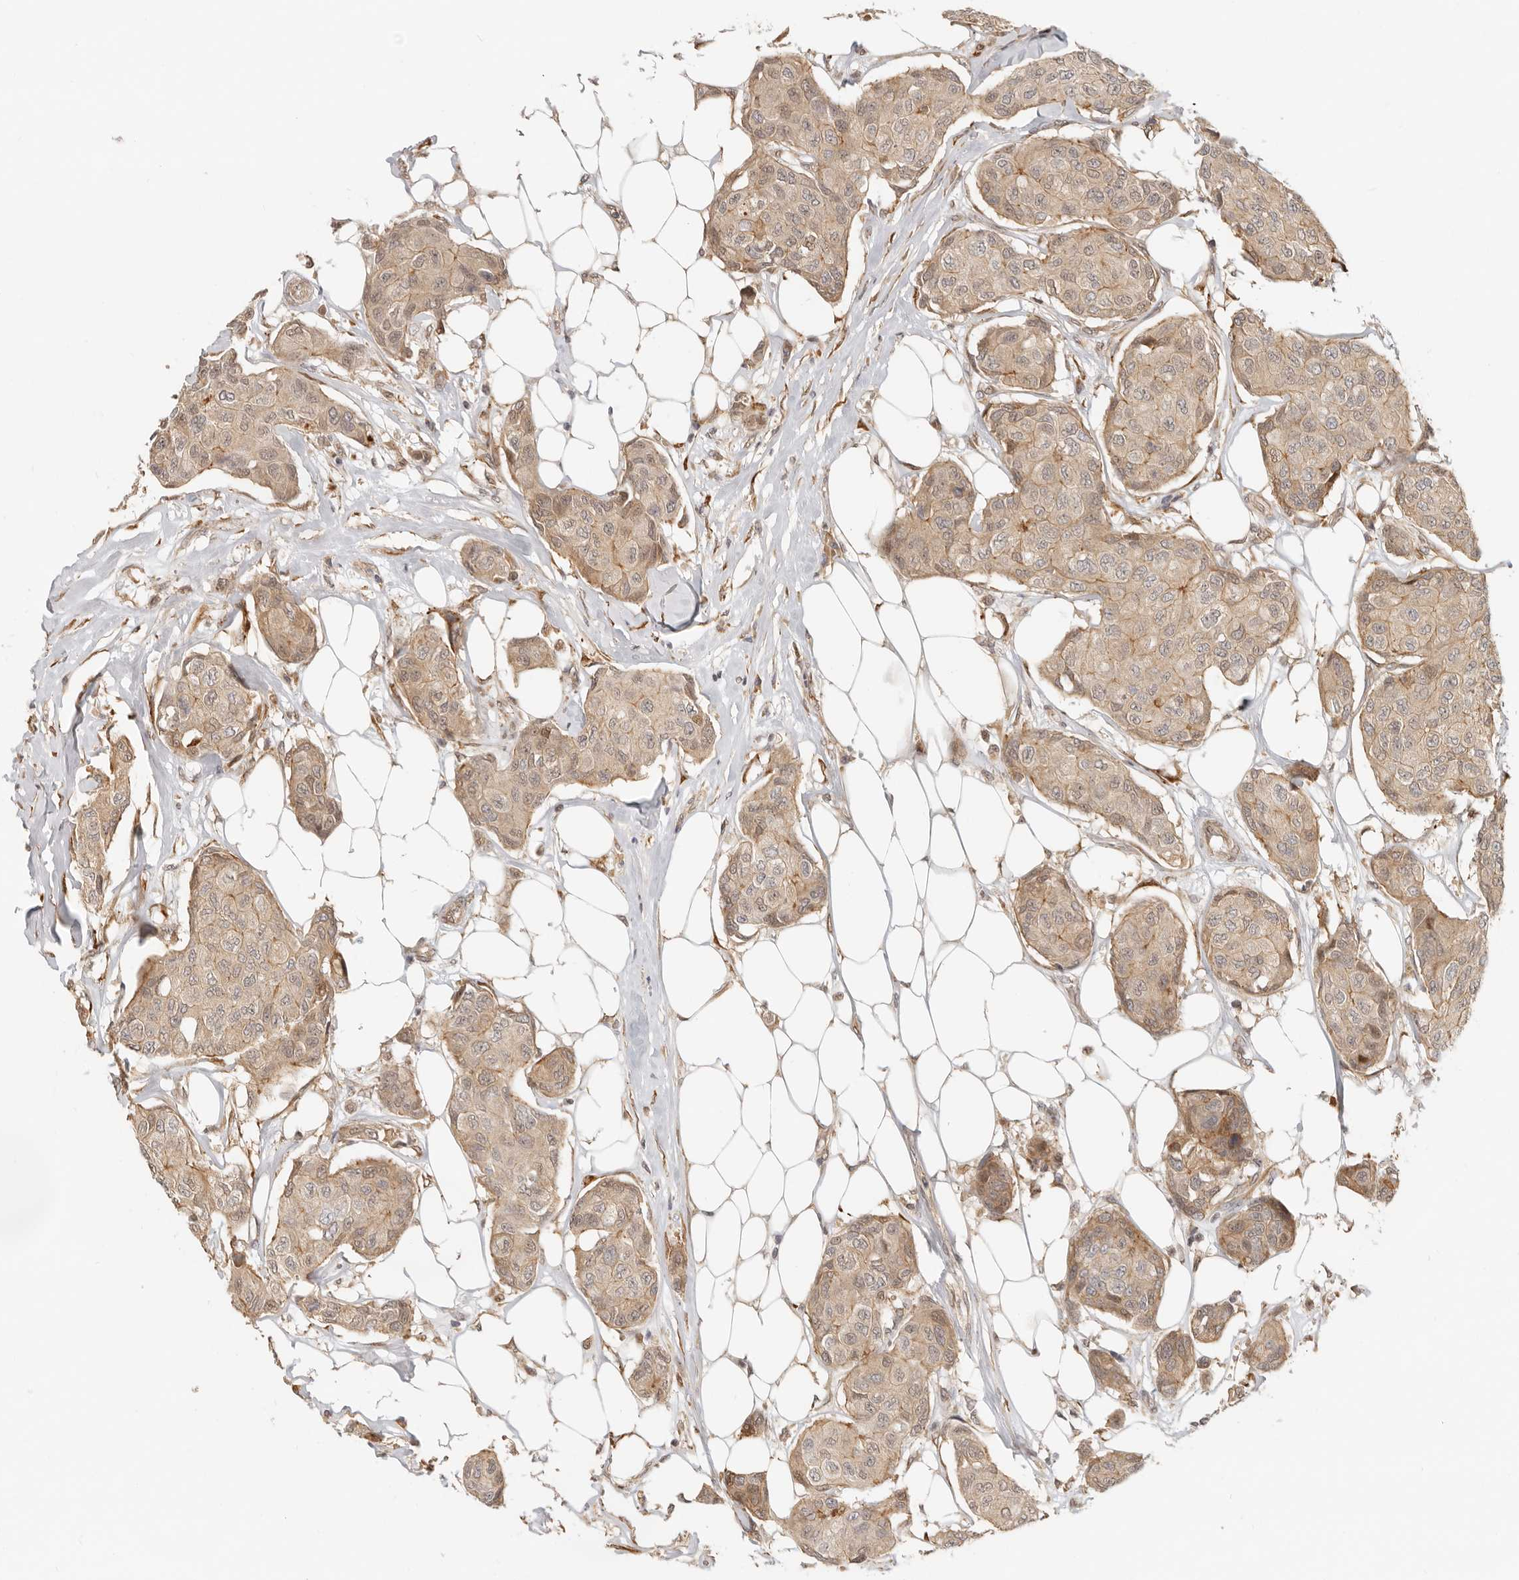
{"staining": {"intensity": "weak", "quantity": ">75%", "location": "cytoplasmic/membranous"}, "tissue": "breast cancer", "cell_type": "Tumor cells", "image_type": "cancer", "snomed": [{"axis": "morphology", "description": "Duct carcinoma"}, {"axis": "topography", "description": "Breast"}], "caption": "Protein staining reveals weak cytoplasmic/membranous staining in approximately >75% of tumor cells in breast cancer.", "gene": "TUFT1", "patient": {"sex": "female", "age": 80}}